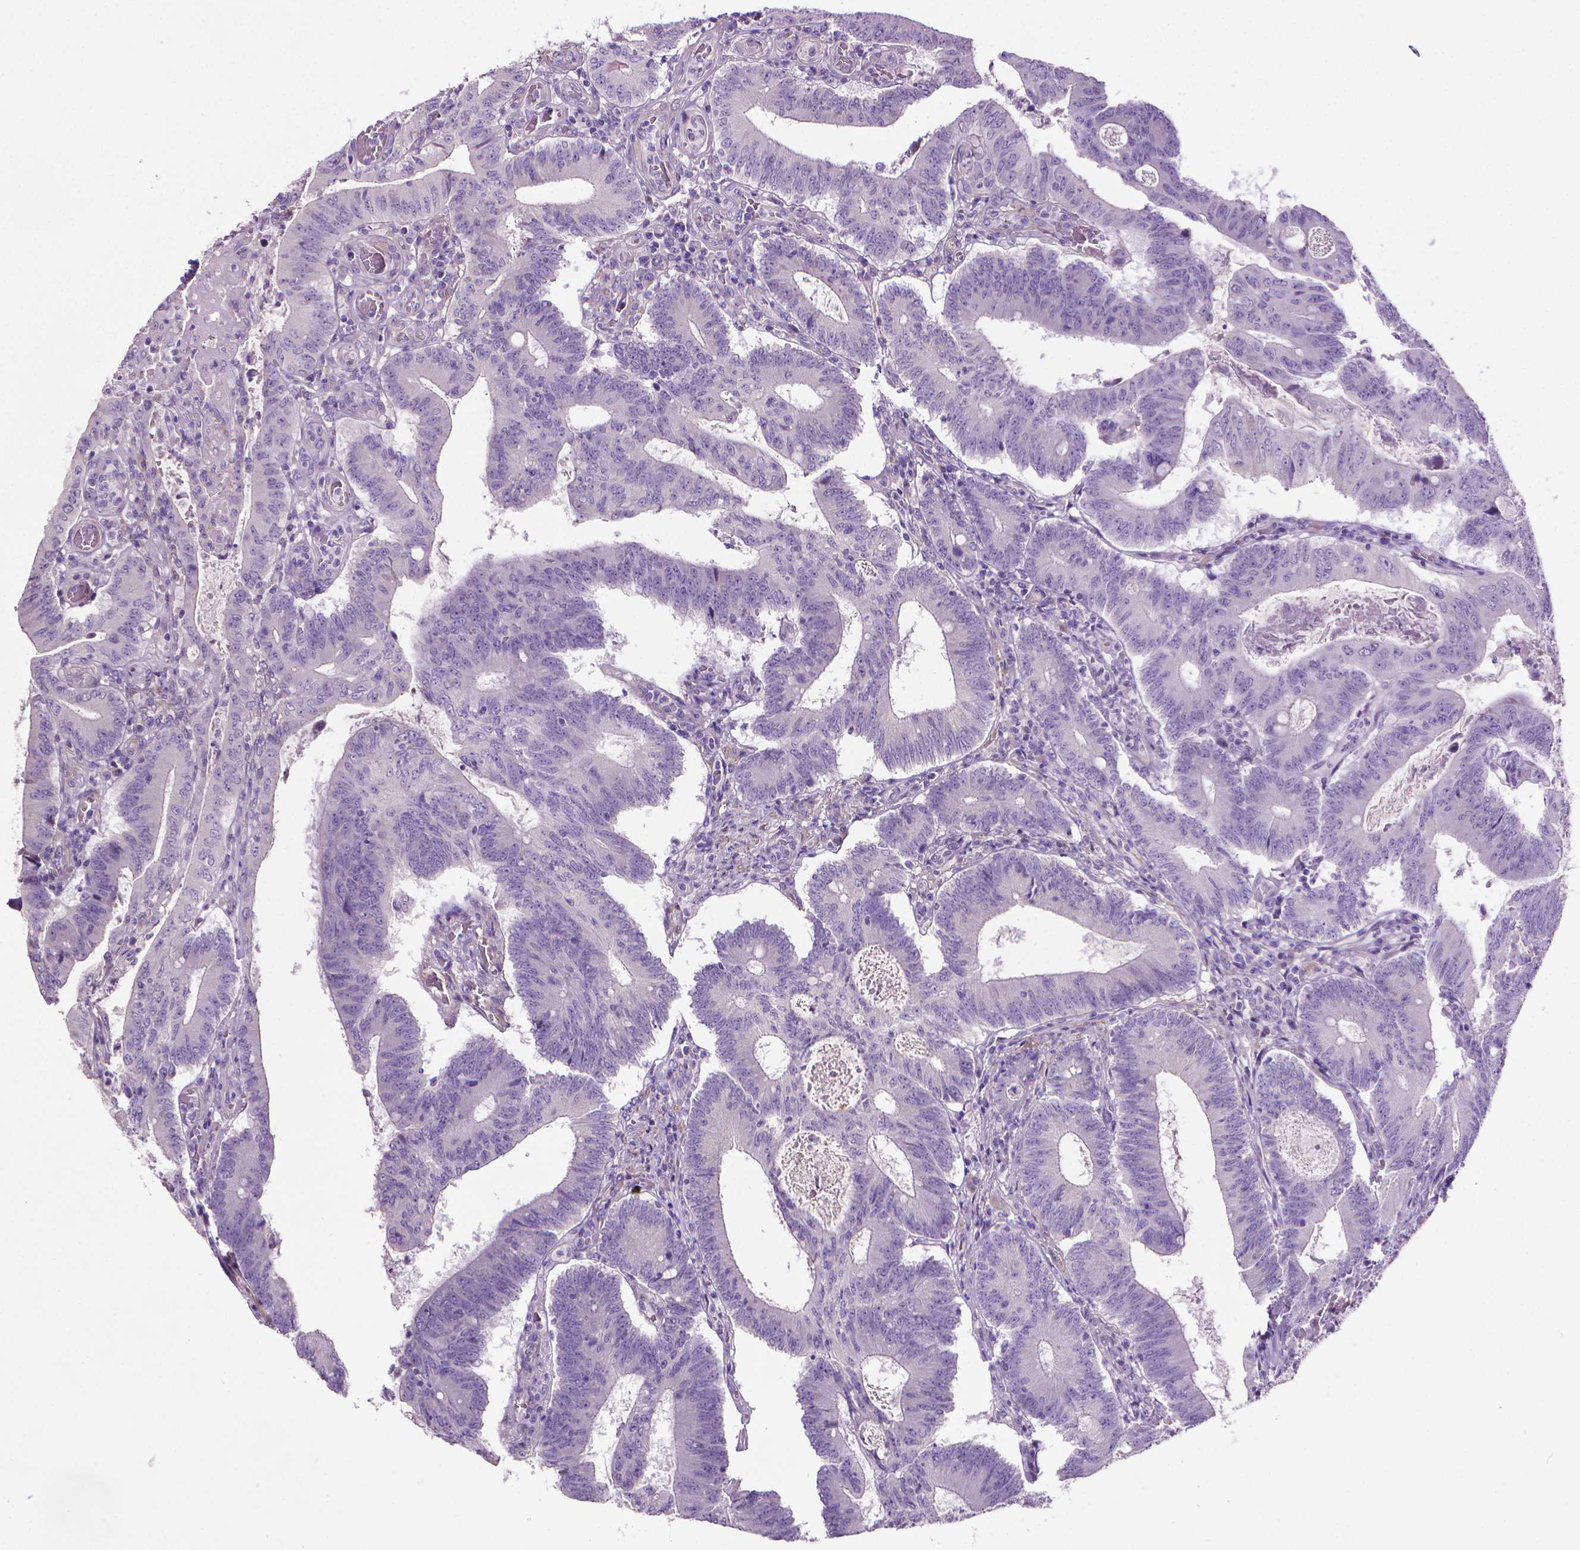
{"staining": {"intensity": "negative", "quantity": "none", "location": "none"}, "tissue": "colorectal cancer", "cell_type": "Tumor cells", "image_type": "cancer", "snomed": [{"axis": "morphology", "description": "Adenocarcinoma, NOS"}, {"axis": "topography", "description": "Colon"}], "caption": "The IHC image has no significant expression in tumor cells of colorectal adenocarcinoma tissue. (DAB immunohistochemistry (IHC), high magnification).", "gene": "AQP10", "patient": {"sex": "female", "age": 70}}